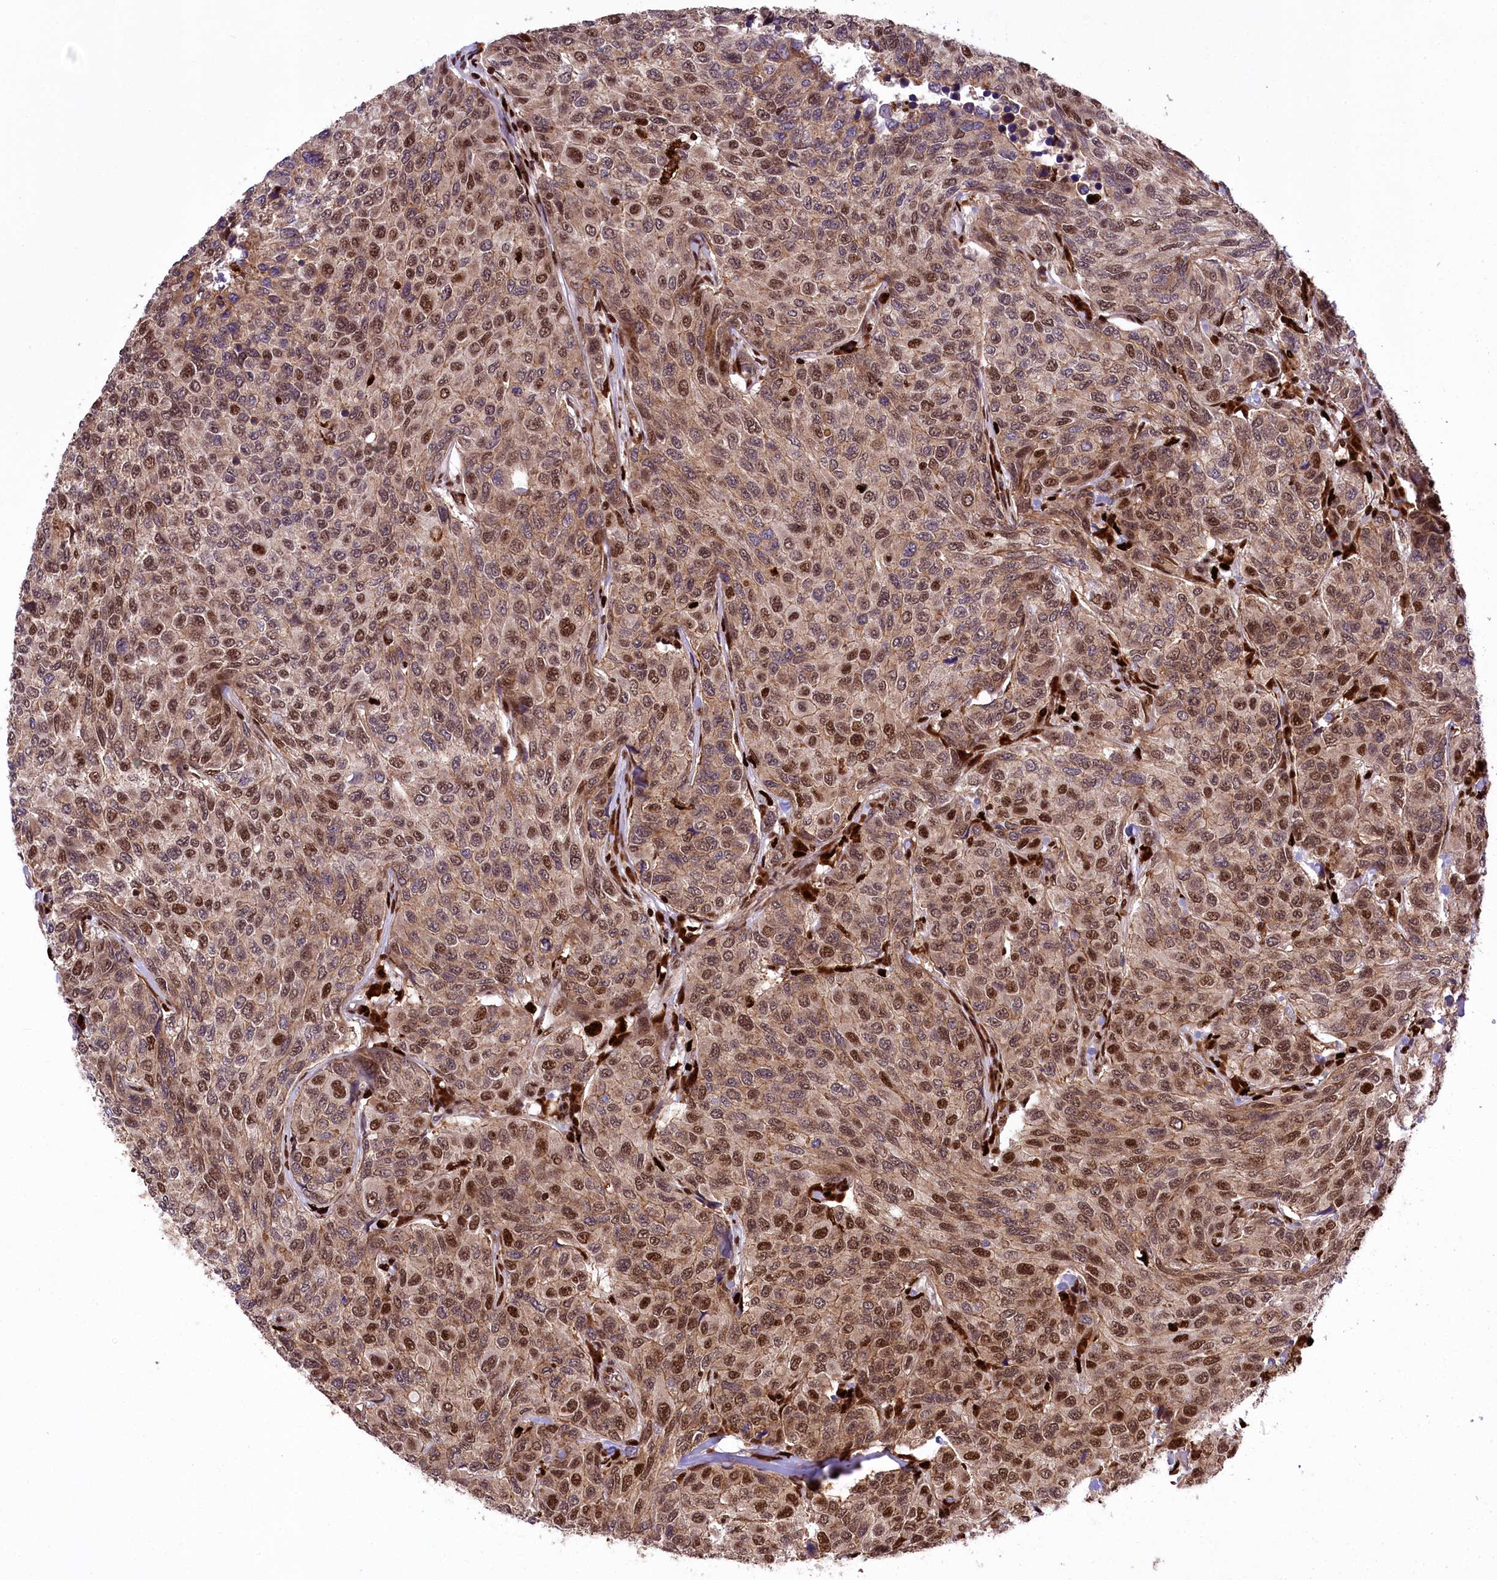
{"staining": {"intensity": "moderate", "quantity": ">75%", "location": "cytoplasmic/membranous,nuclear"}, "tissue": "breast cancer", "cell_type": "Tumor cells", "image_type": "cancer", "snomed": [{"axis": "morphology", "description": "Duct carcinoma"}, {"axis": "topography", "description": "Breast"}], "caption": "Breast cancer (infiltrating ductal carcinoma) tissue shows moderate cytoplasmic/membranous and nuclear positivity in approximately >75% of tumor cells", "gene": "FIGN", "patient": {"sex": "female", "age": 55}}